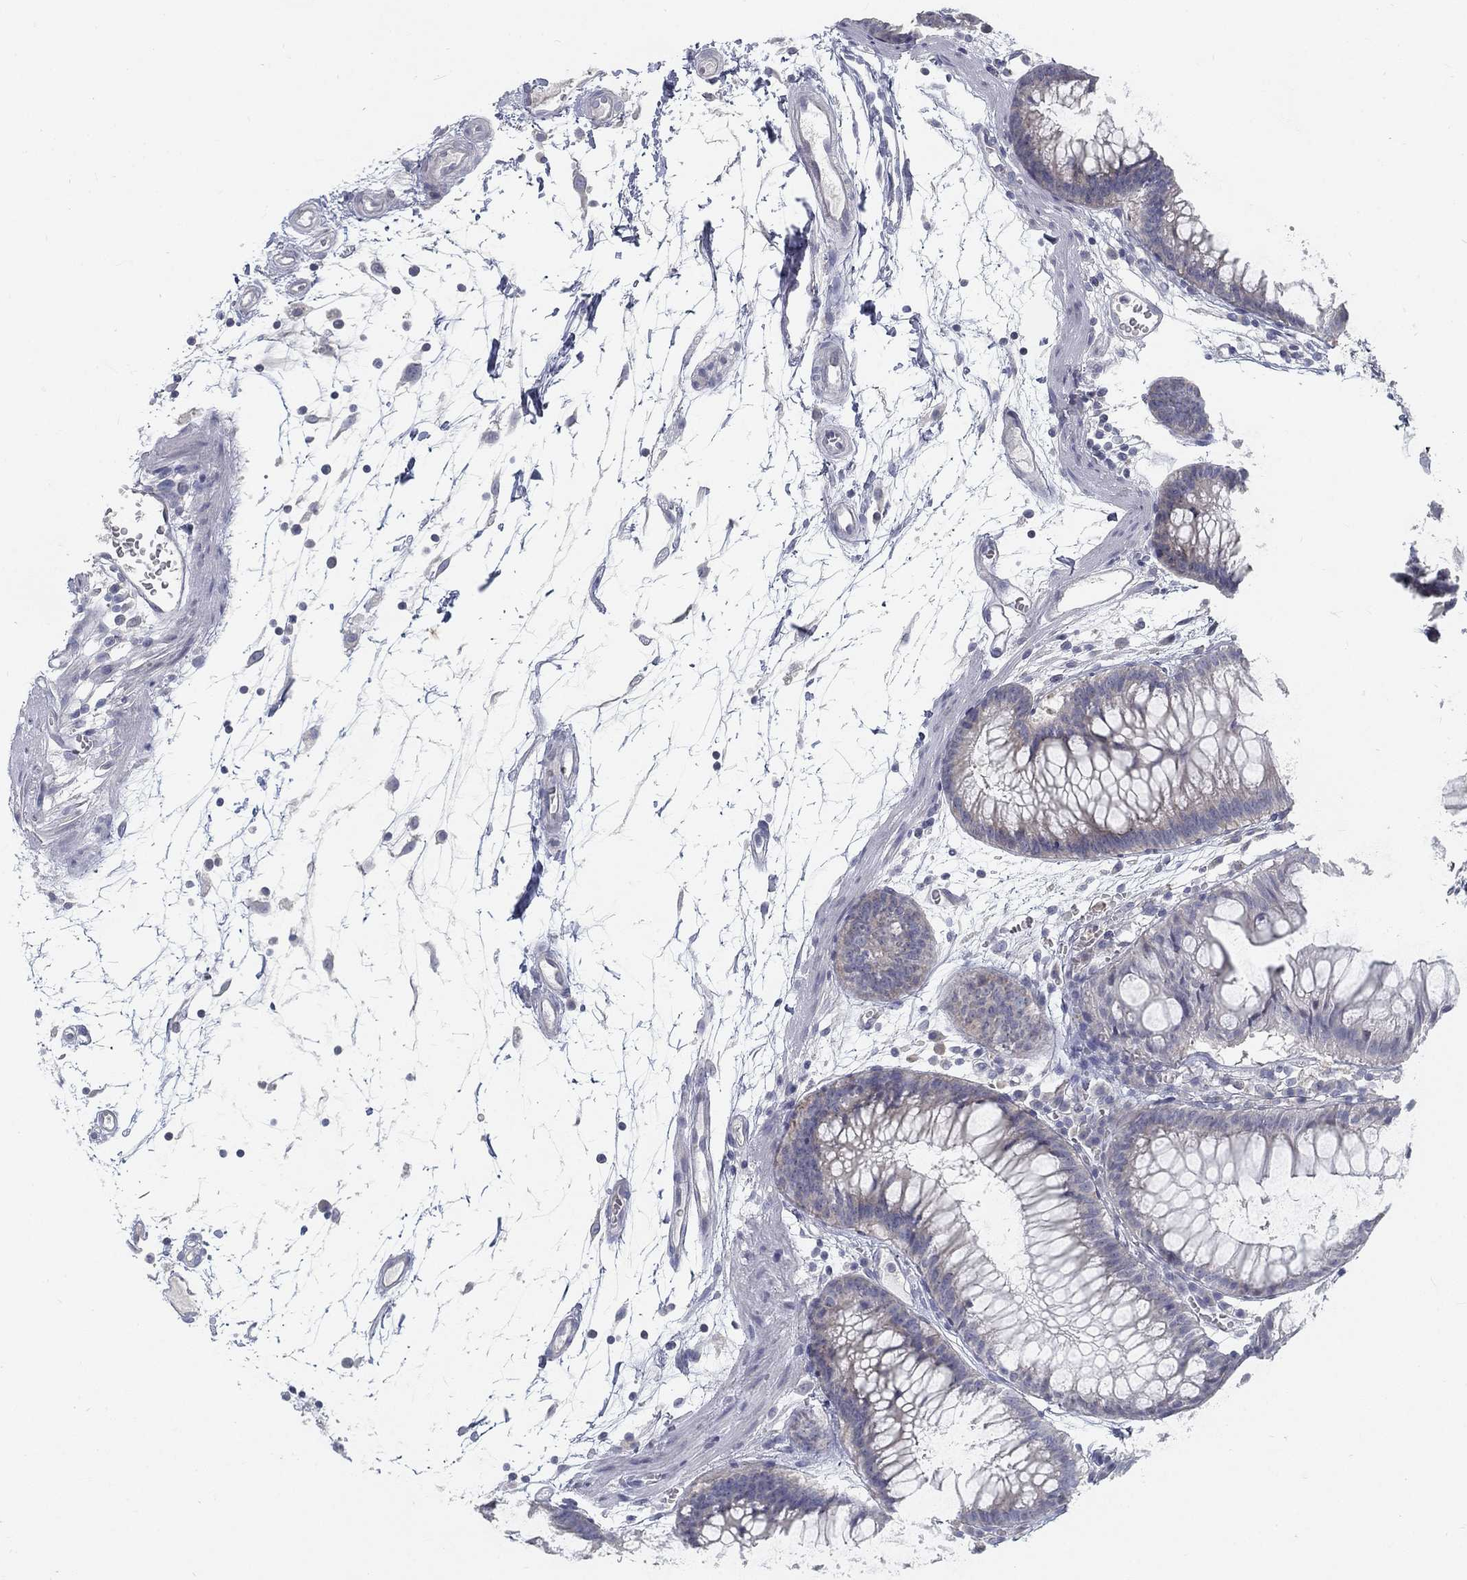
{"staining": {"intensity": "negative", "quantity": "none", "location": "none"}, "tissue": "colon", "cell_type": "Endothelial cells", "image_type": "normal", "snomed": [{"axis": "morphology", "description": "Normal tissue, NOS"}, {"axis": "morphology", "description": "Adenocarcinoma, NOS"}, {"axis": "topography", "description": "Colon"}], "caption": "This is an immunohistochemistry (IHC) photomicrograph of unremarkable colon. There is no expression in endothelial cells.", "gene": "ATP1A3", "patient": {"sex": "male", "age": 65}}